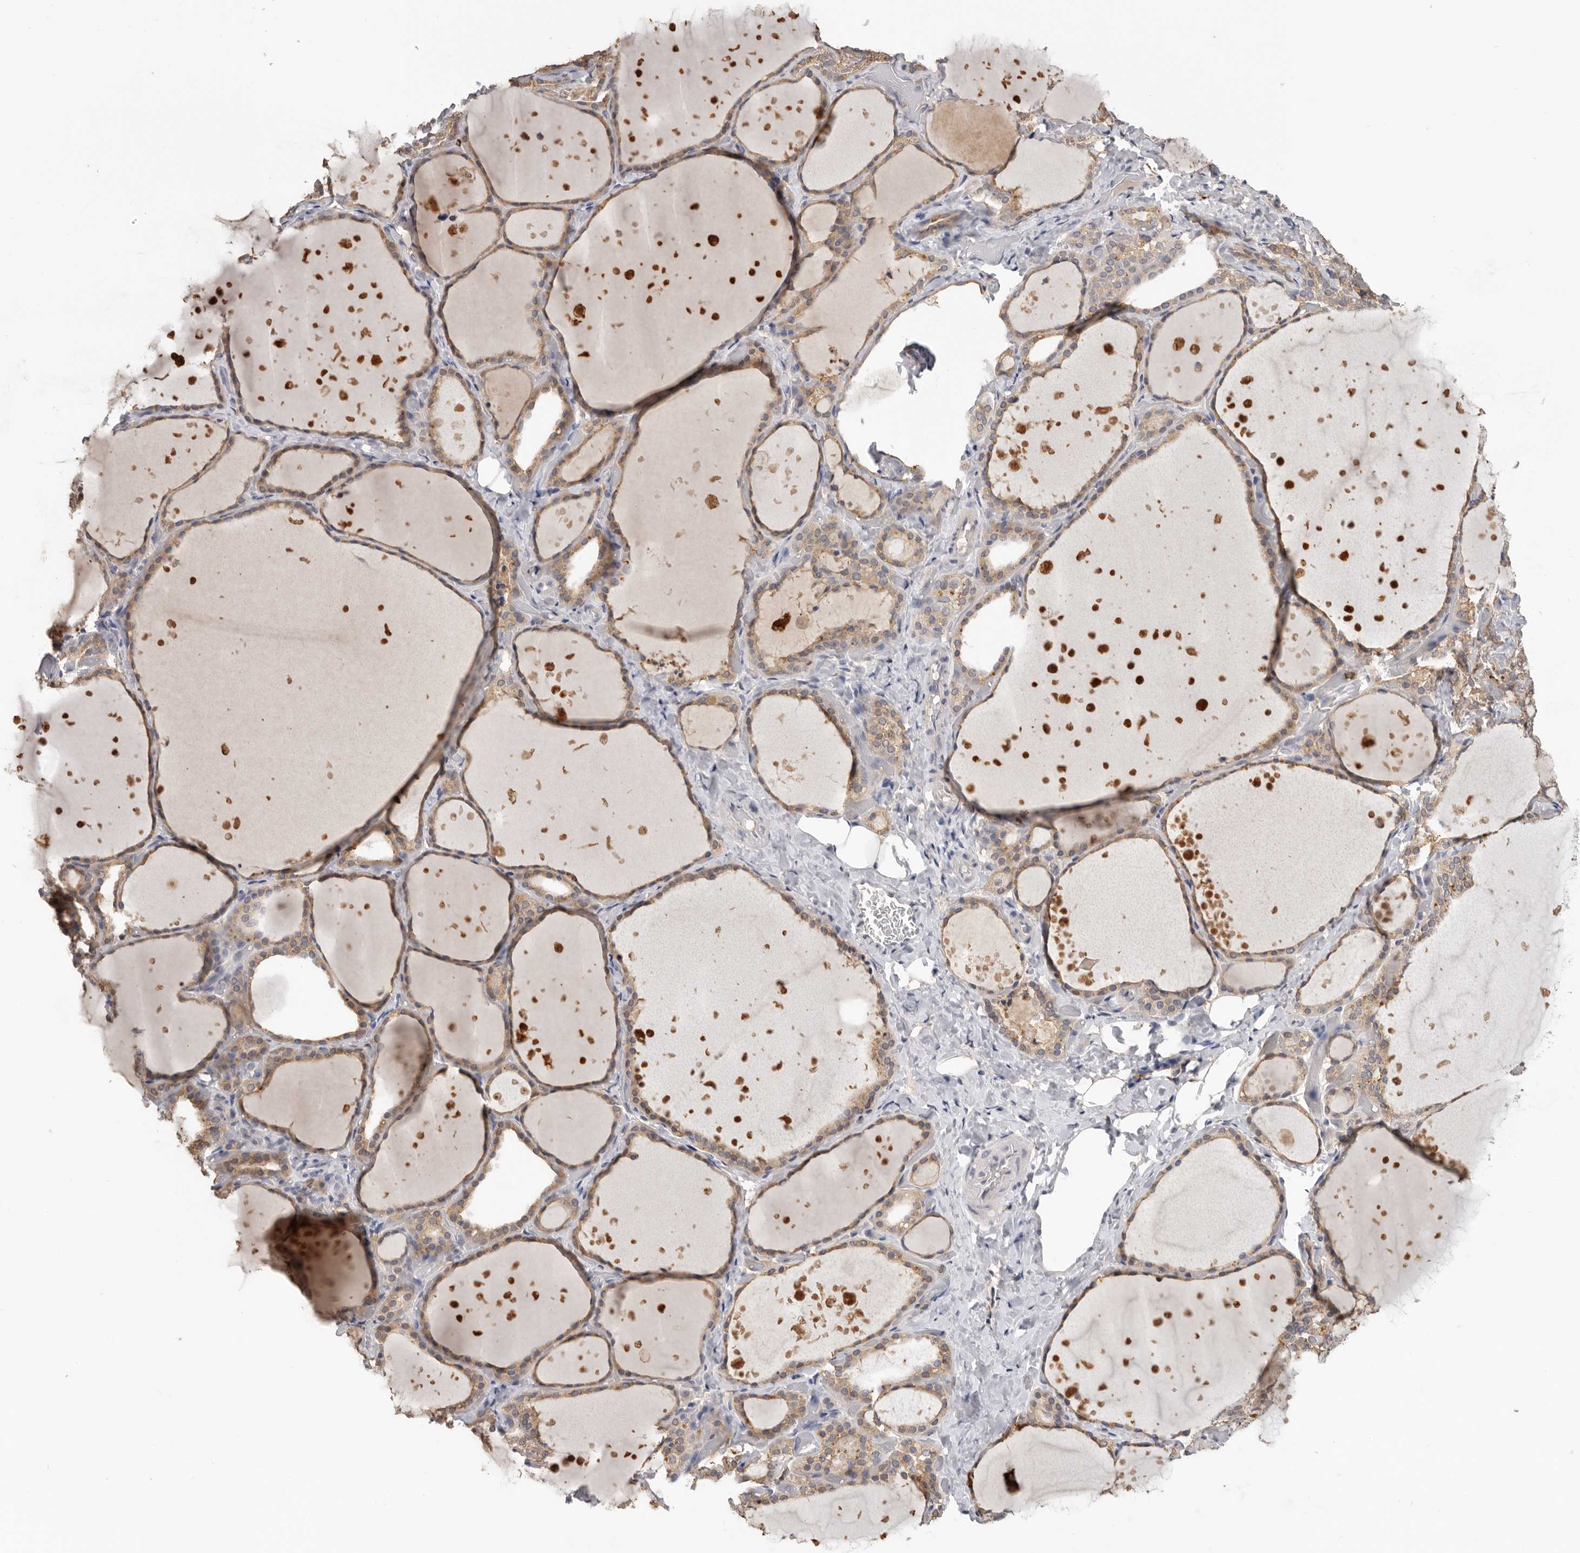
{"staining": {"intensity": "weak", "quantity": ">75%", "location": "cytoplasmic/membranous"}, "tissue": "thyroid gland", "cell_type": "Glandular cells", "image_type": "normal", "snomed": [{"axis": "morphology", "description": "Normal tissue, NOS"}, {"axis": "topography", "description": "Thyroid gland"}], "caption": "Weak cytoplasmic/membranous positivity is appreciated in approximately >75% of glandular cells in unremarkable thyroid gland. (DAB (3,3'-diaminobenzidine) IHC with brightfield microscopy, high magnification).", "gene": "TFRC", "patient": {"sex": "female", "age": 44}}